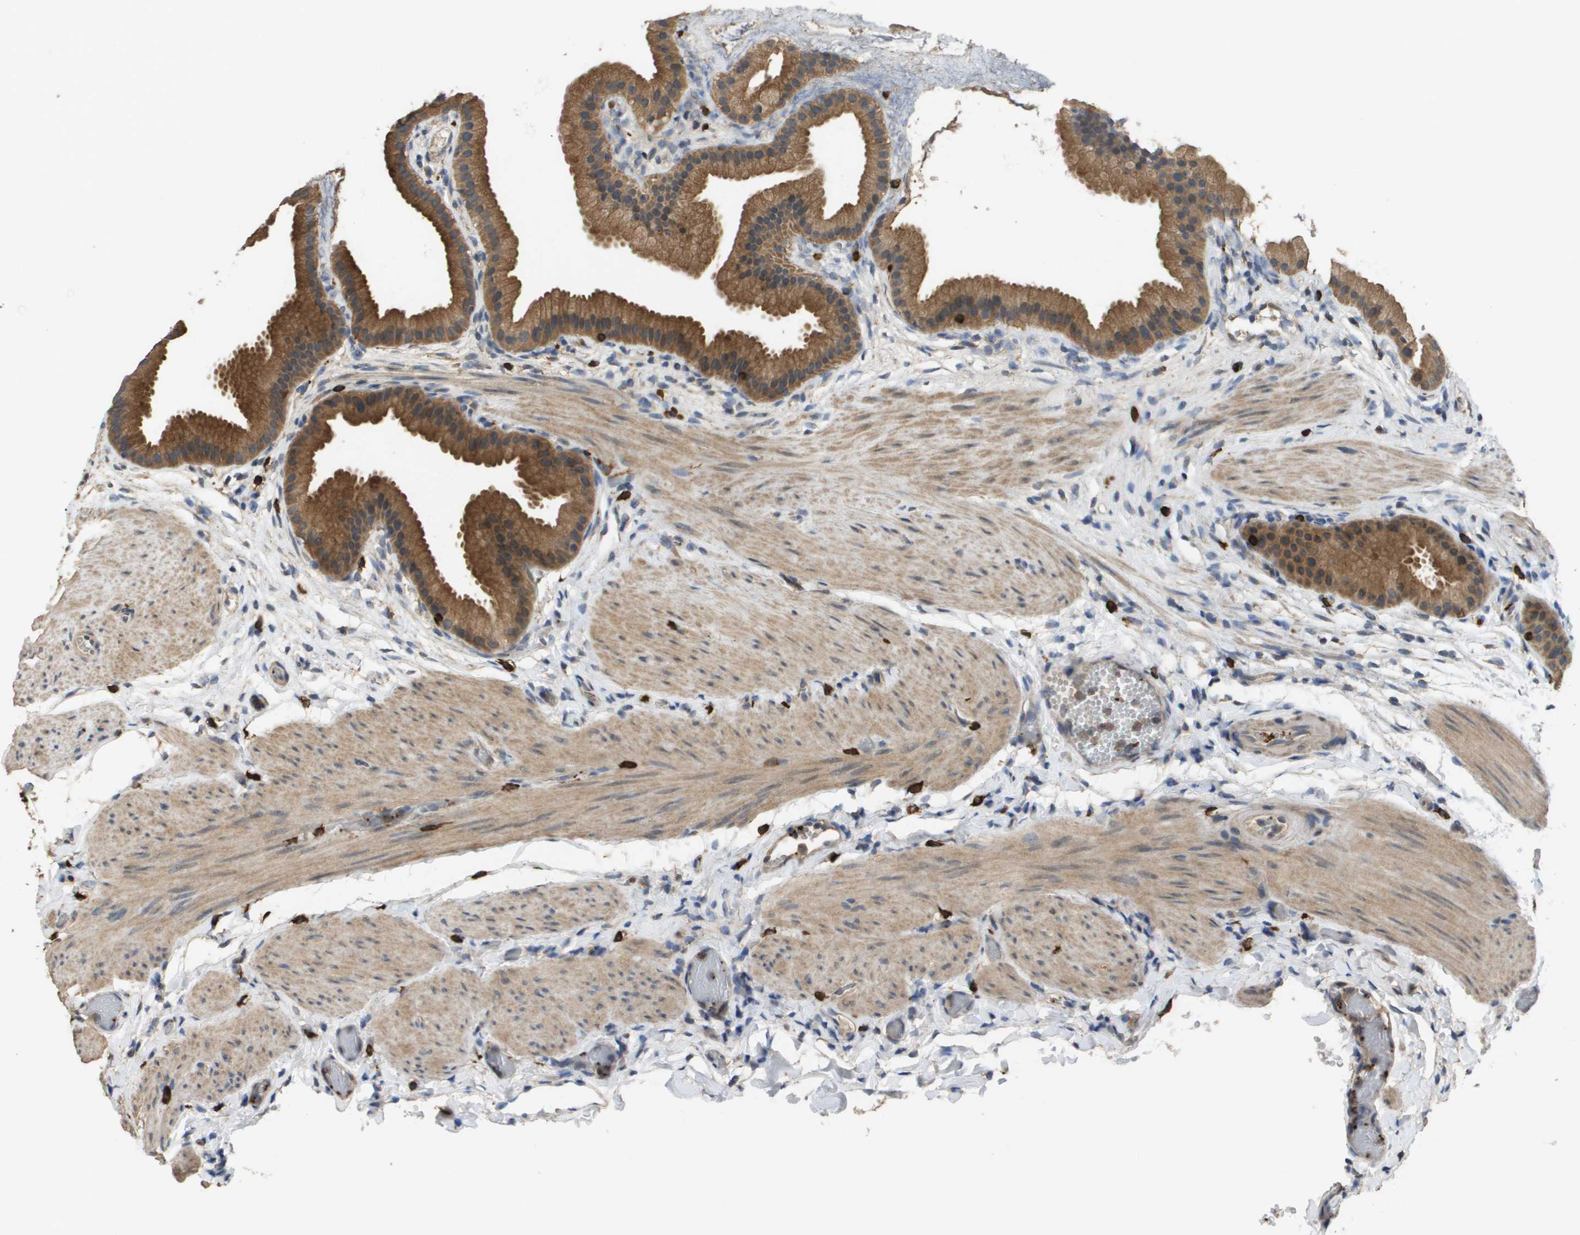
{"staining": {"intensity": "moderate", "quantity": ">75%", "location": "cytoplasmic/membranous"}, "tissue": "gallbladder", "cell_type": "Glandular cells", "image_type": "normal", "snomed": [{"axis": "morphology", "description": "Normal tissue, NOS"}, {"axis": "topography", "description": "Gallbladder"}], "caption": "Moderate cytoplasmic/membranous positivity is identified in approximately >75% of glandular cells in benign gallbladder.", "gene": "RAB27B", "patient": {"sex": "female", "age": 64}}